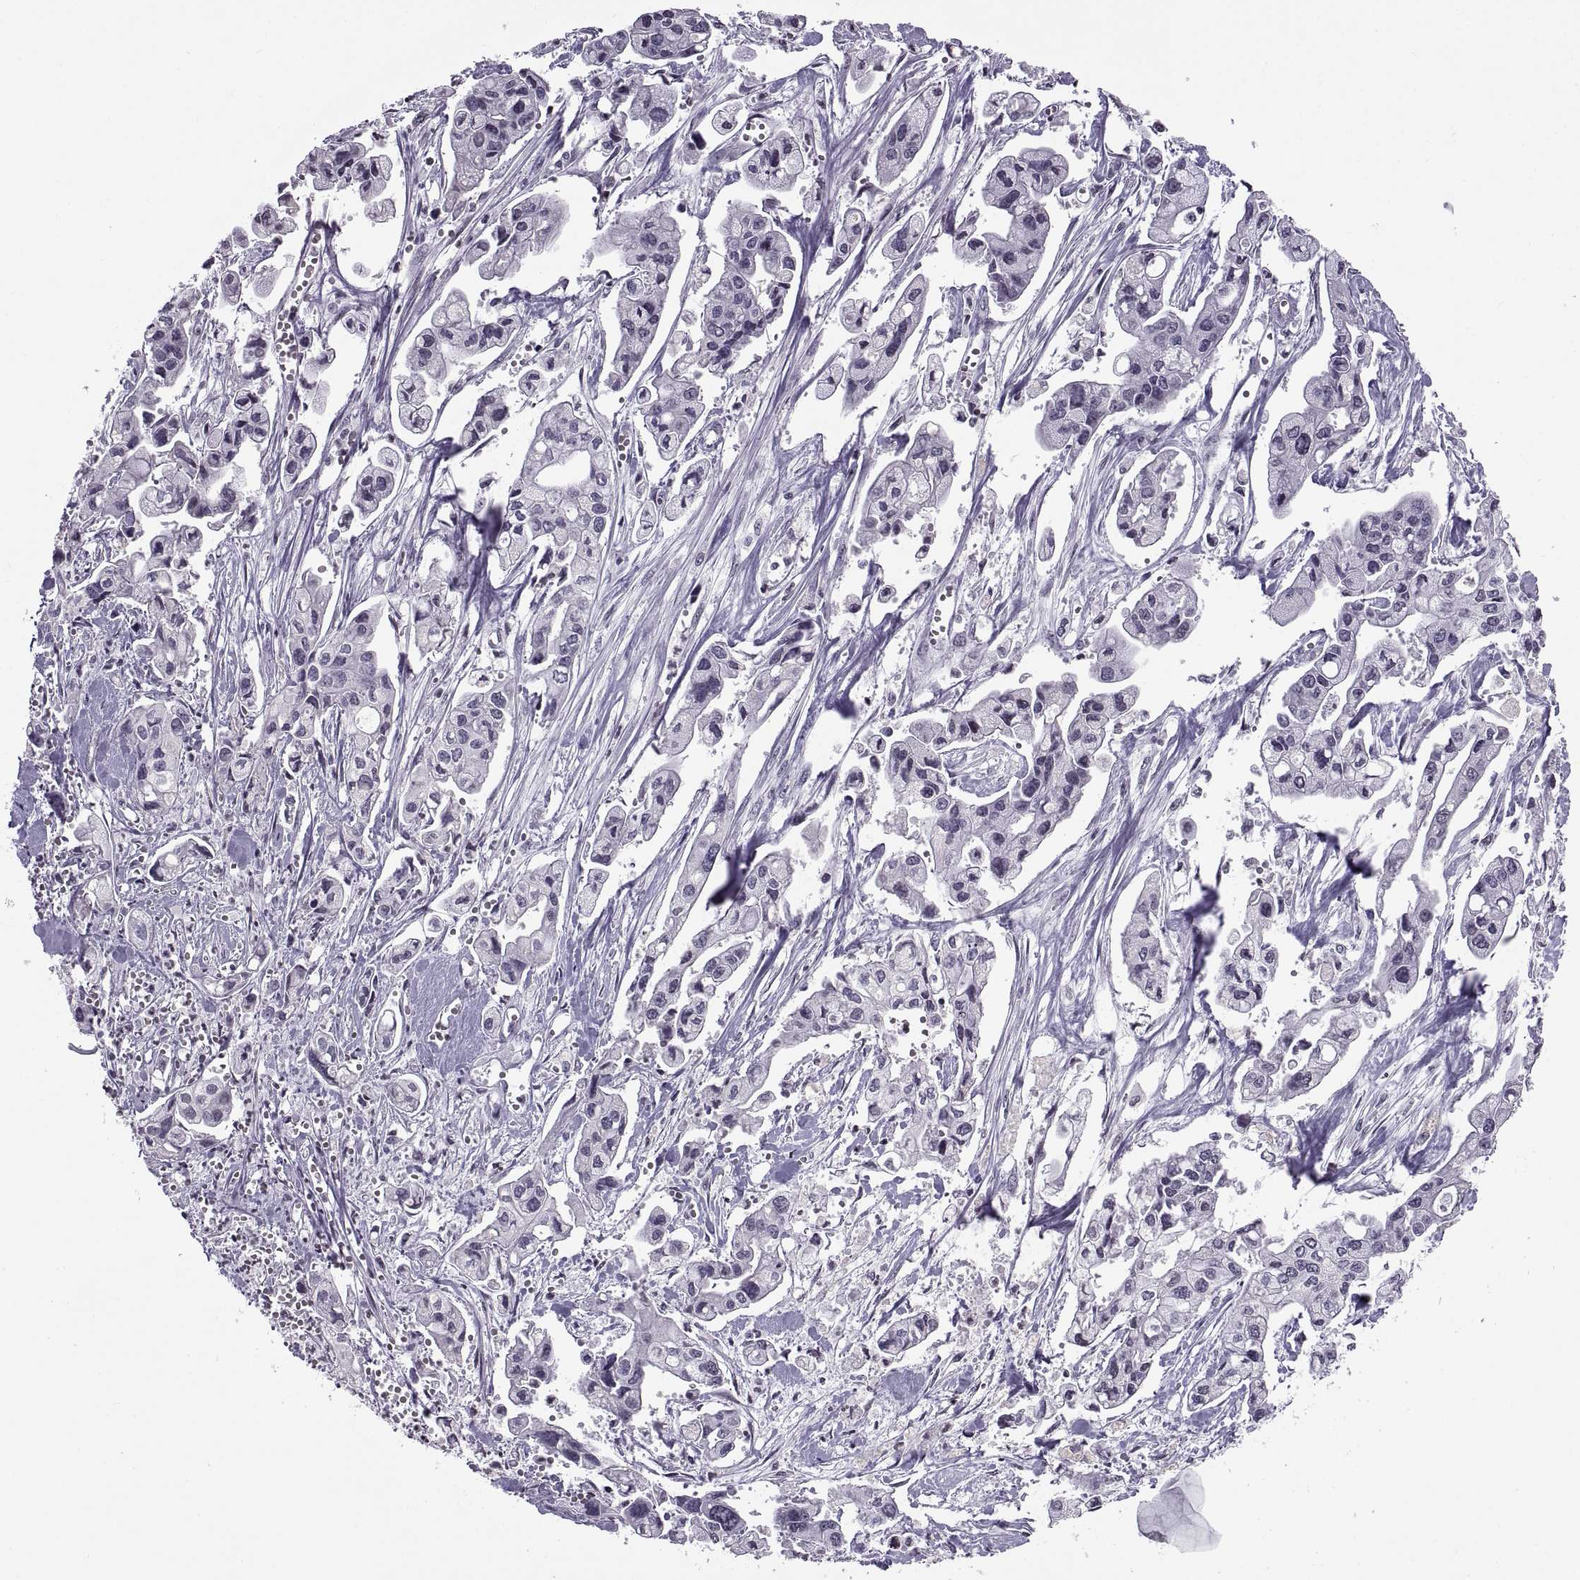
{"staining": {"intensity": "negative", "quantity": "none", "location": "none"}, "tissue": "pancreatic cancer", "cell_type": "Tumor cells", "image_type": "cancer", "snomed": [{"axis": "morphology", "description": "Adenocarcinoma, NOS"}, {"axis": "topography", "description": "Pancreas"}], "caption": "DAB (3,3'-diaminobenzidine) immunohistochemical staining of pancreatic adenocarcinoma demonstrates no significant expression in tumor cells.", "gene": "H1-8", "patient": {"sex": "male", "age": 70}}